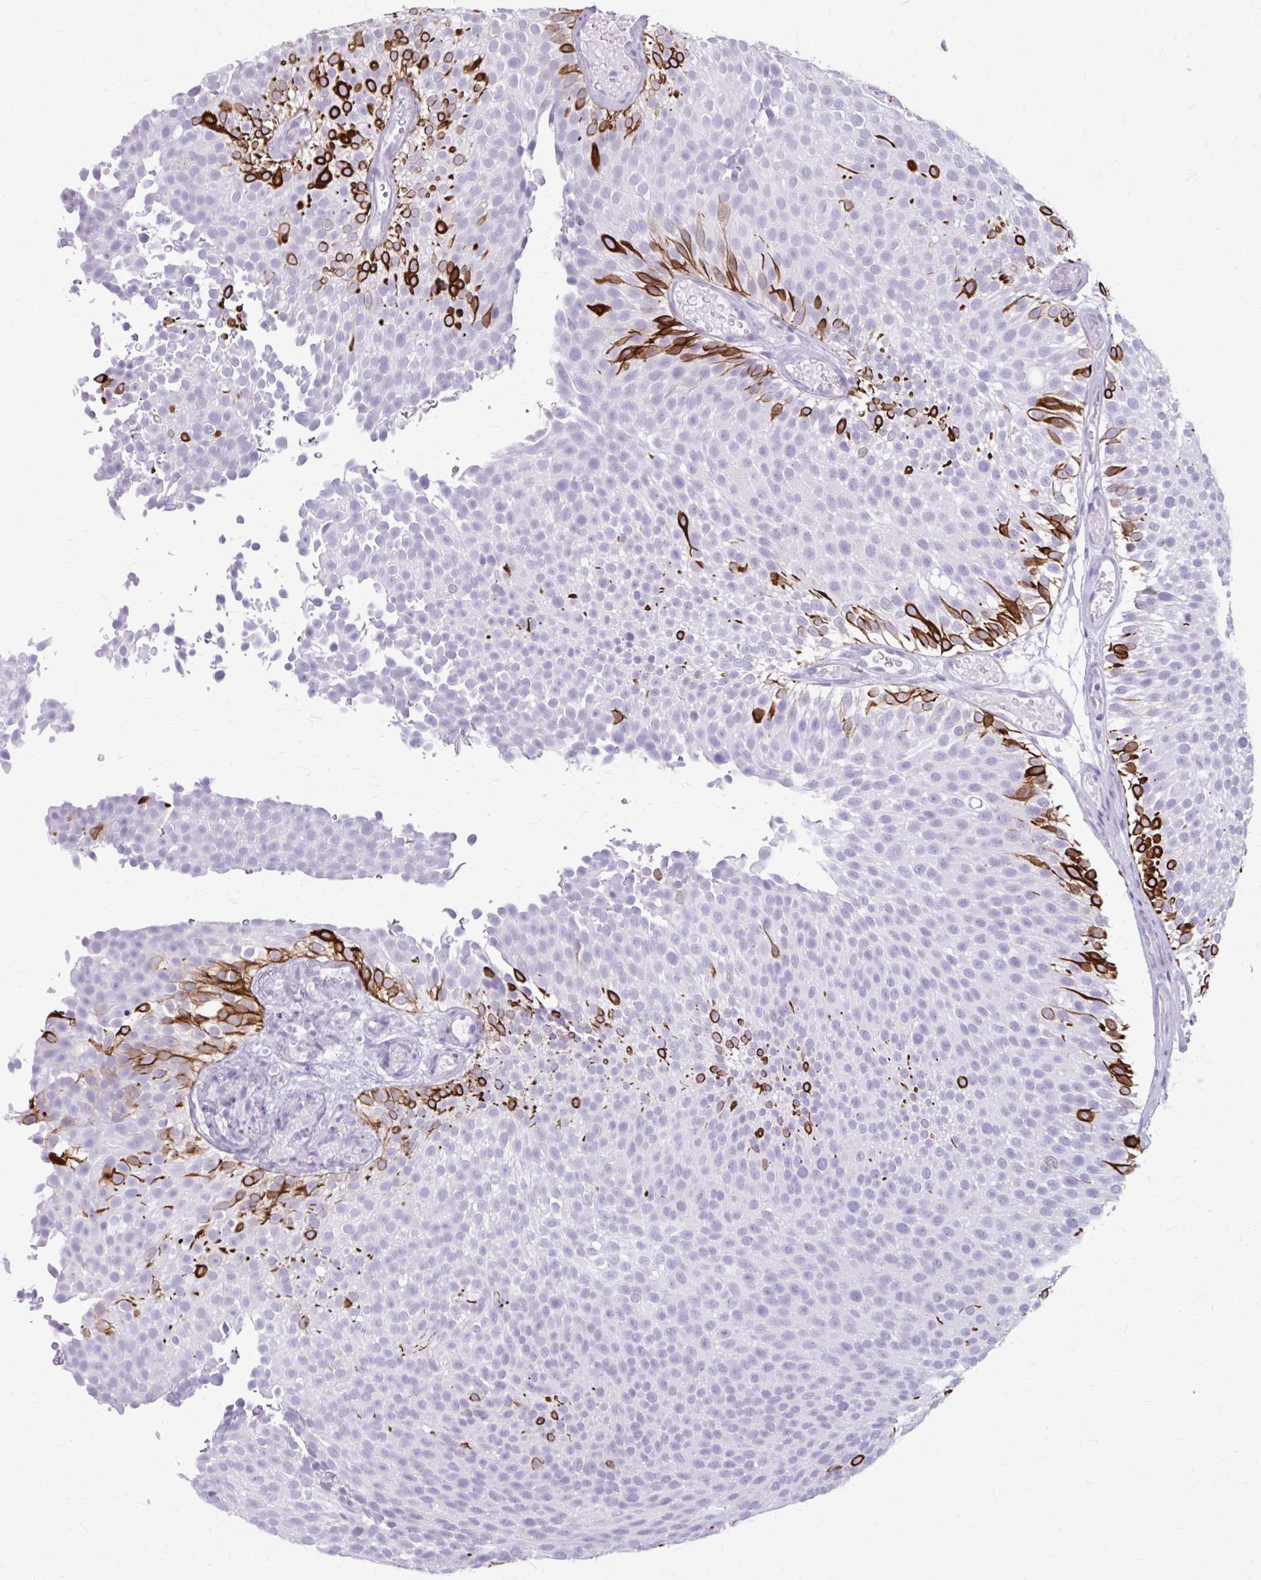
{"staining": {"intensity": "strong", "quantity": "<25%", "location": "cytoplasmic/membranous"}, "tissue": "urothelial cancer", "cell_type": "Tumor cells", "image_type": "cancer", "snomed": [{"axis": "morphology", "description": "Urothelial carcinoma, Low grade"}, {"axis": "topography", "description": "Urinary bladder"}], "caption": "Tumor cells show strong cytoplasmic/membranous expression in approximately <25% of cells in urothelial carcinoma (low-grade).", "gene": "KRT5", "patient": {"sex": "male", "age": 78}}